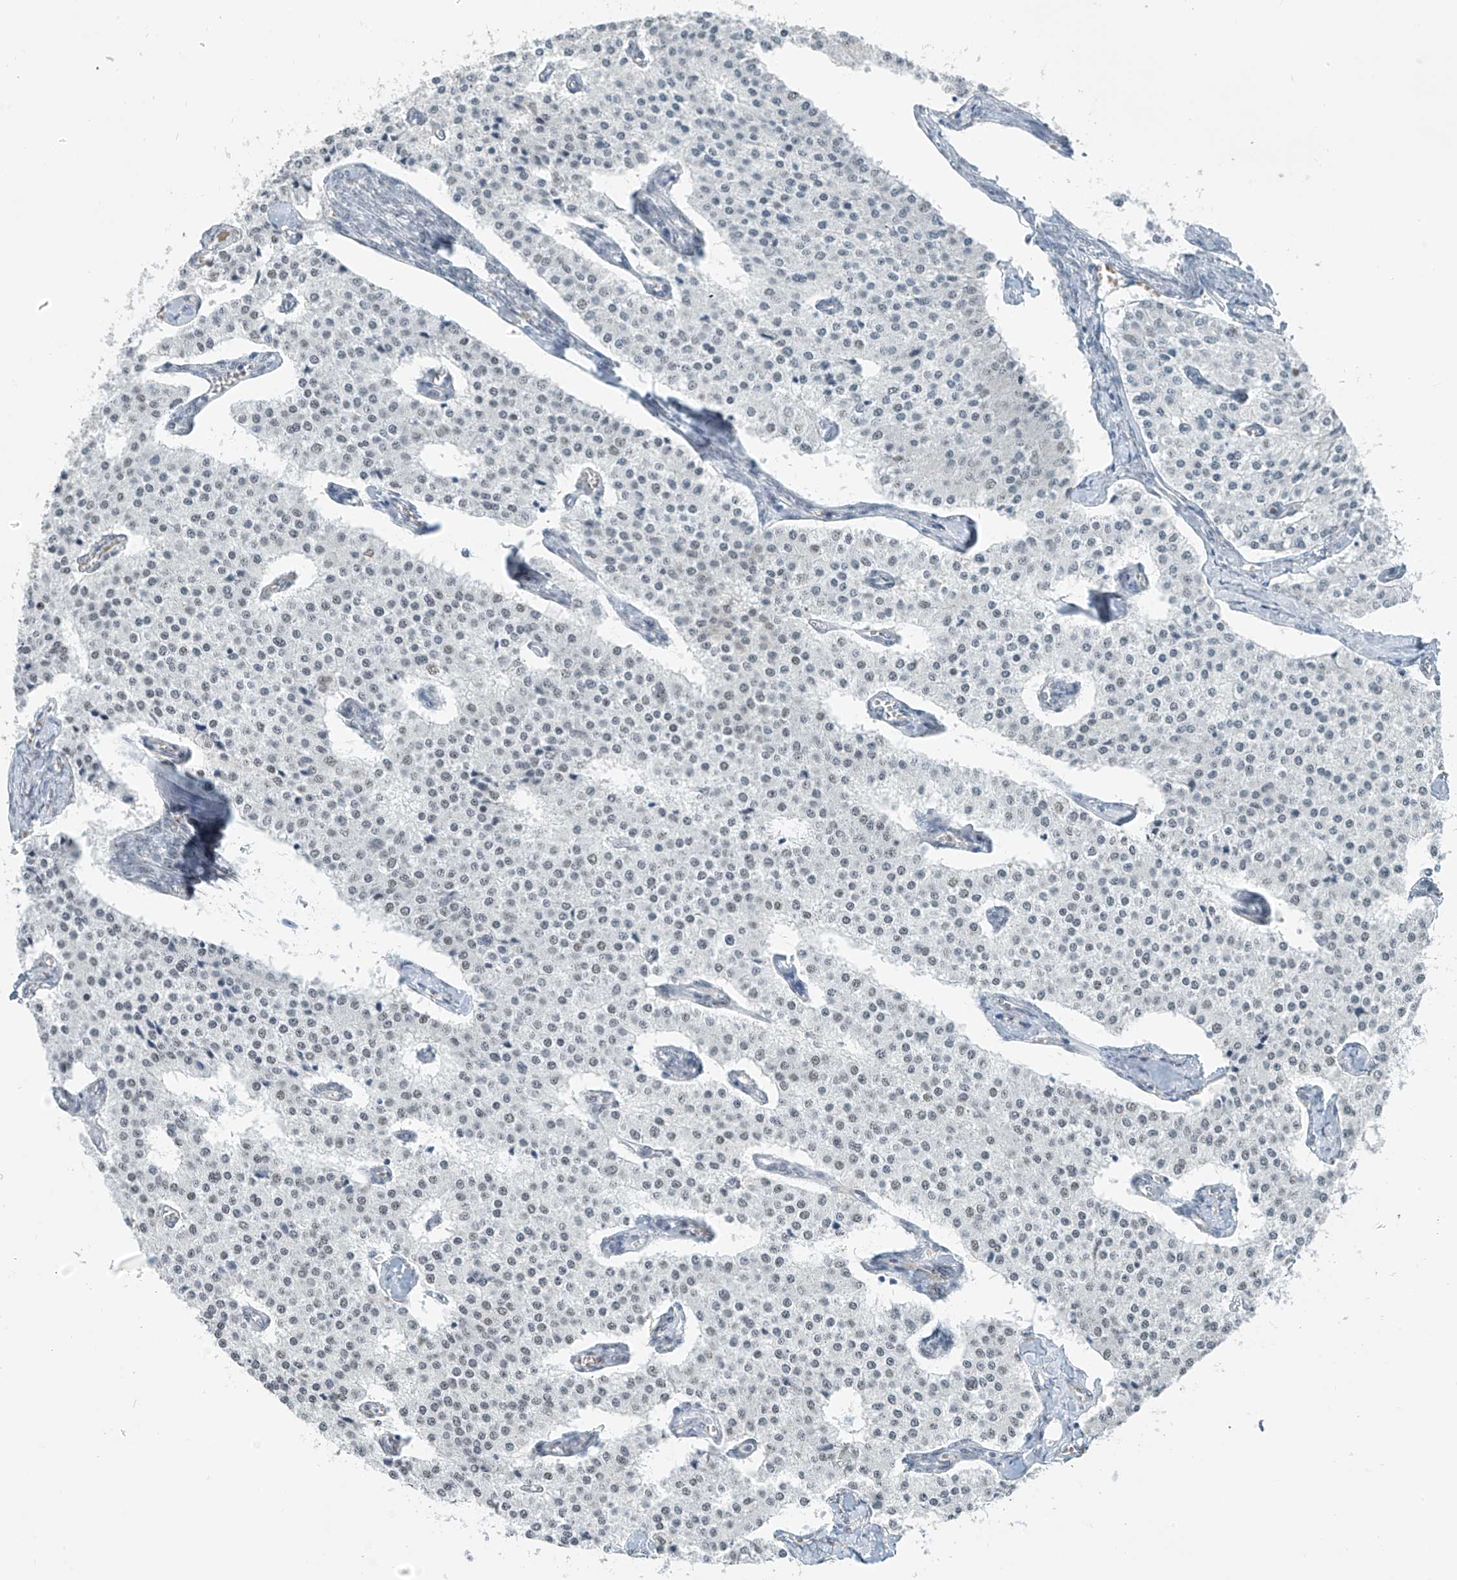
{"staining": {"intensity": "weak", "quantity": "25%-75%", "location": "nuclear"}, "tissue": "carcinoid", "cell_type": "Tumor cells", "image_type": "cancer", "snomed": [{"axis": "morphology", "description": "Carcinoid, malignant, NOS"}, {"axis": "topography", "description": "Colon"}], "caption": "A high-resolution image shows immunohistochemistry staining of carcinoid (malignant), which shows weak nuclear staining in about 25%-75% of tumor cells.", "gene": "MCM9", "patient": {"sex": "female", "age": 52}}